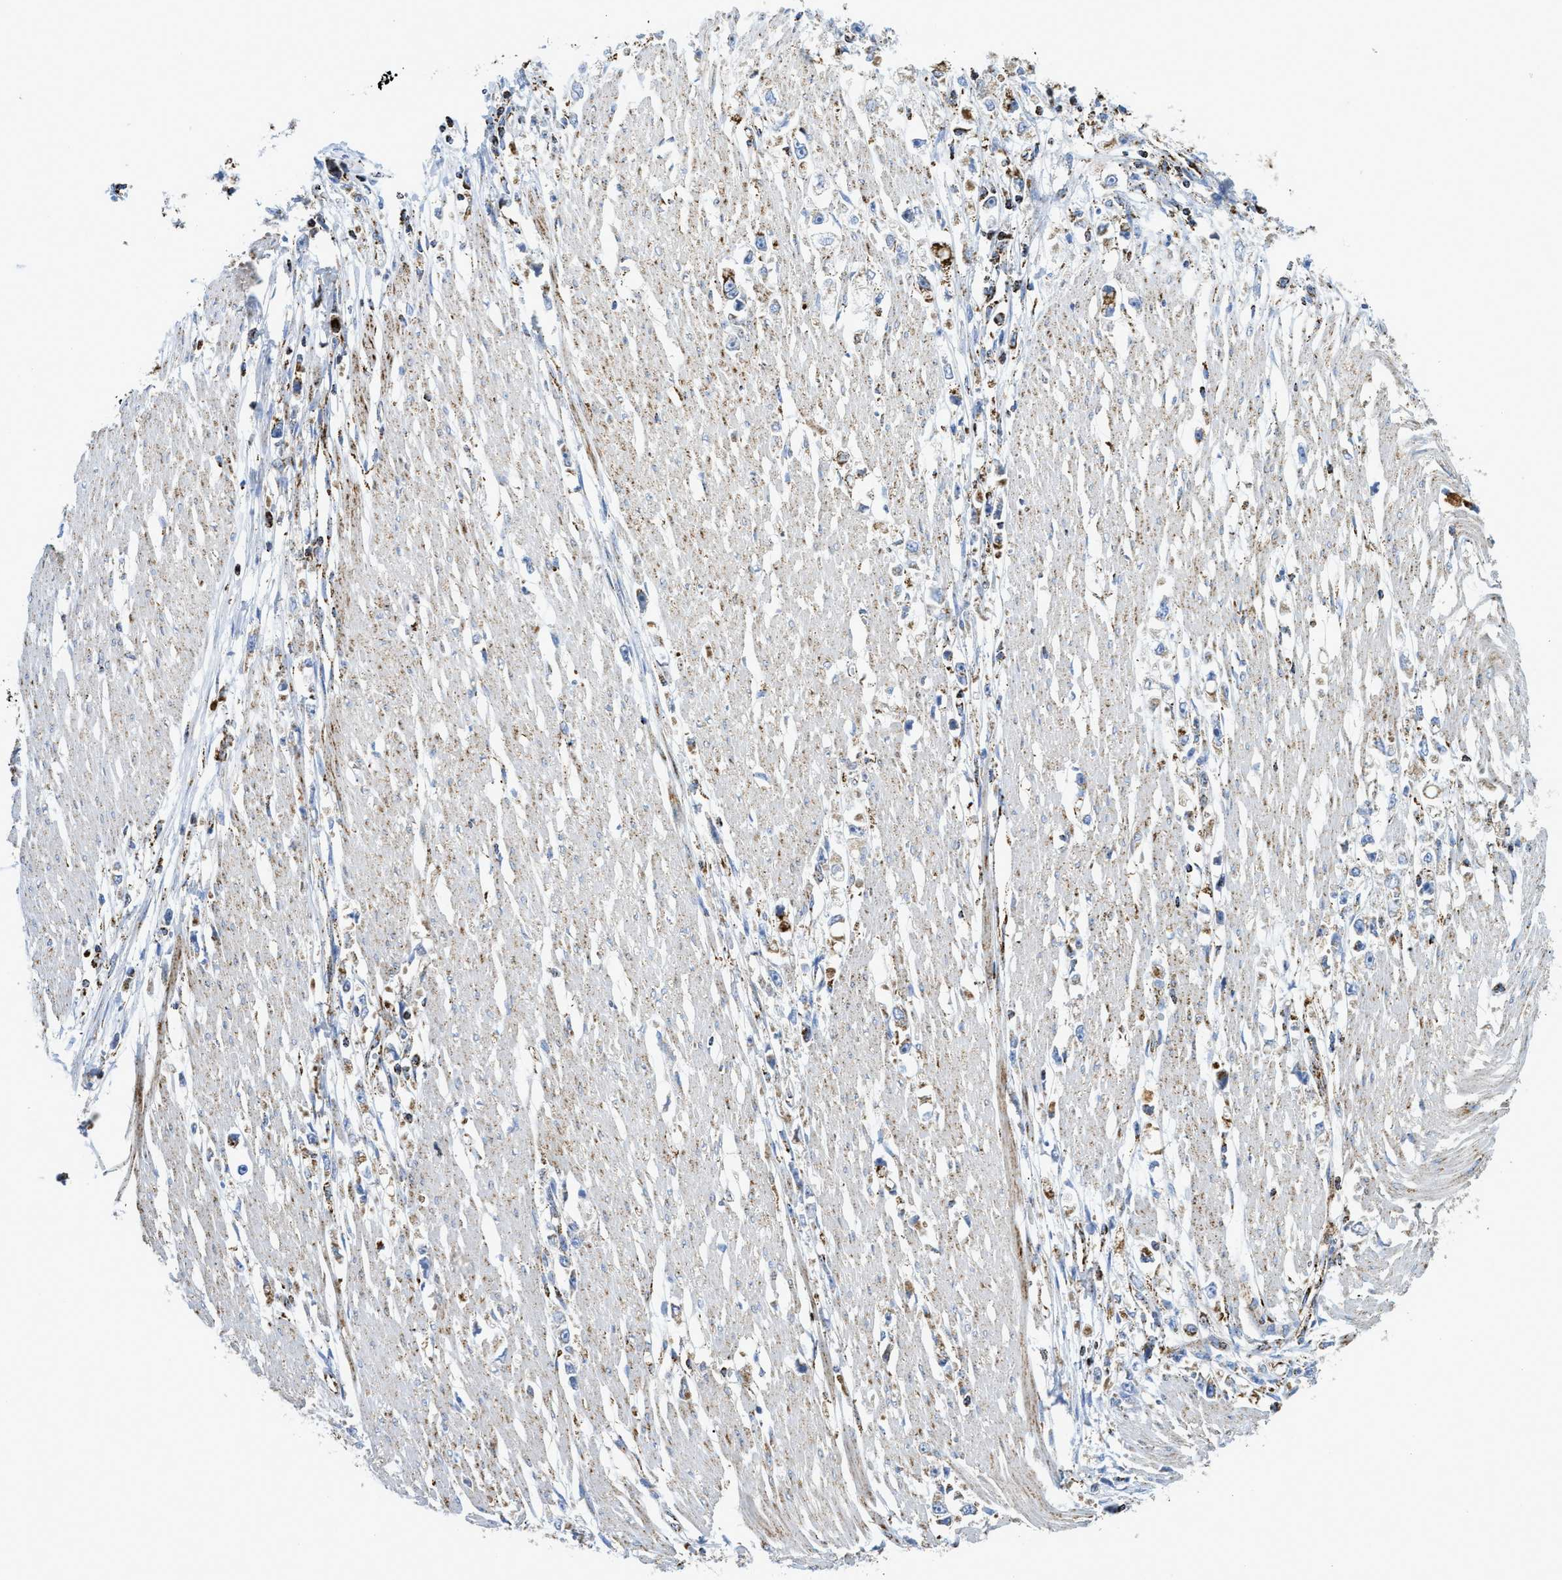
{"staining": {"intensity": "moderate", "quantity": "25%-75%", "location": "cytoplasmic/membranous"}, "tissue": "stomach cancer", "cell_type": "Tumor cells", "image_type": "cancer", "snomed": [{"axis": "morphology", "description": "Adenocarcinoma, NOS"}, {"axis": "topography", "description": "Stomach"}], "caption": "Tumor cells exhibit medium levels of moderate cytoplasmic/membranous staining in approximately 25%-75% of cells in stomach cancer (adenocarcinoma).", "gene": "SQOR", "patient": {"sex": "female", "age": 59}}